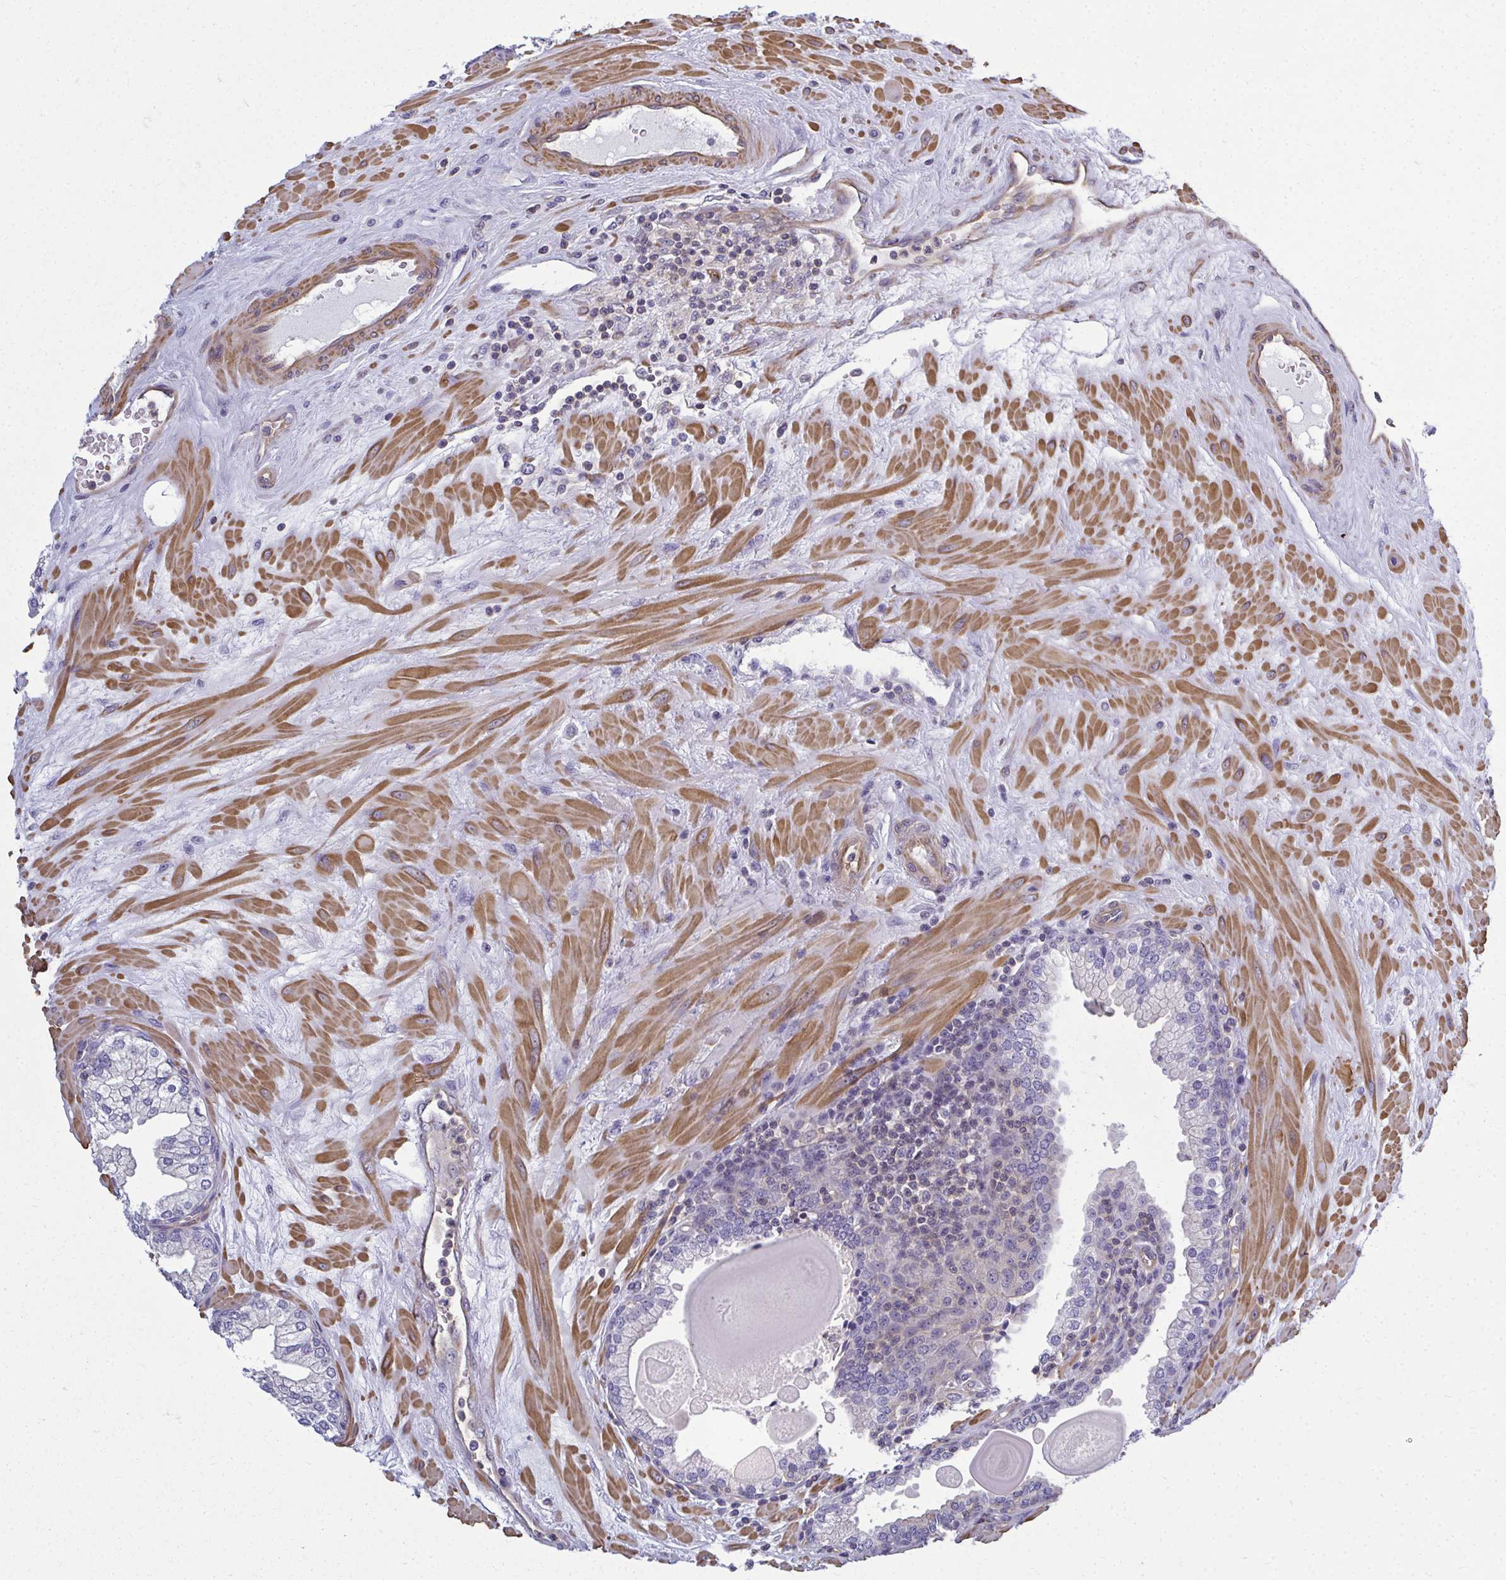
{"staining": {"intensity": "negative", "quantity": "none", "location": "none"}, "tissue": "prostate", "cell_type": "Glandular cells", "image_type": "normal", "snomed": [{"axis": "morphology", "description": "Normal tissue, NOS"}, {"axis": "topography", "description": "Prostate"}, {"axis": "topography", "description": "Peripheral nerve tissue"}], "caption": "Glandular cells are negative for protein expression in normal human prostate. (DAB IHC visualized using brightfield microscopy, high magnification).", "gene": "MYL1", "patient": {"sex": "male", "age": 61}}